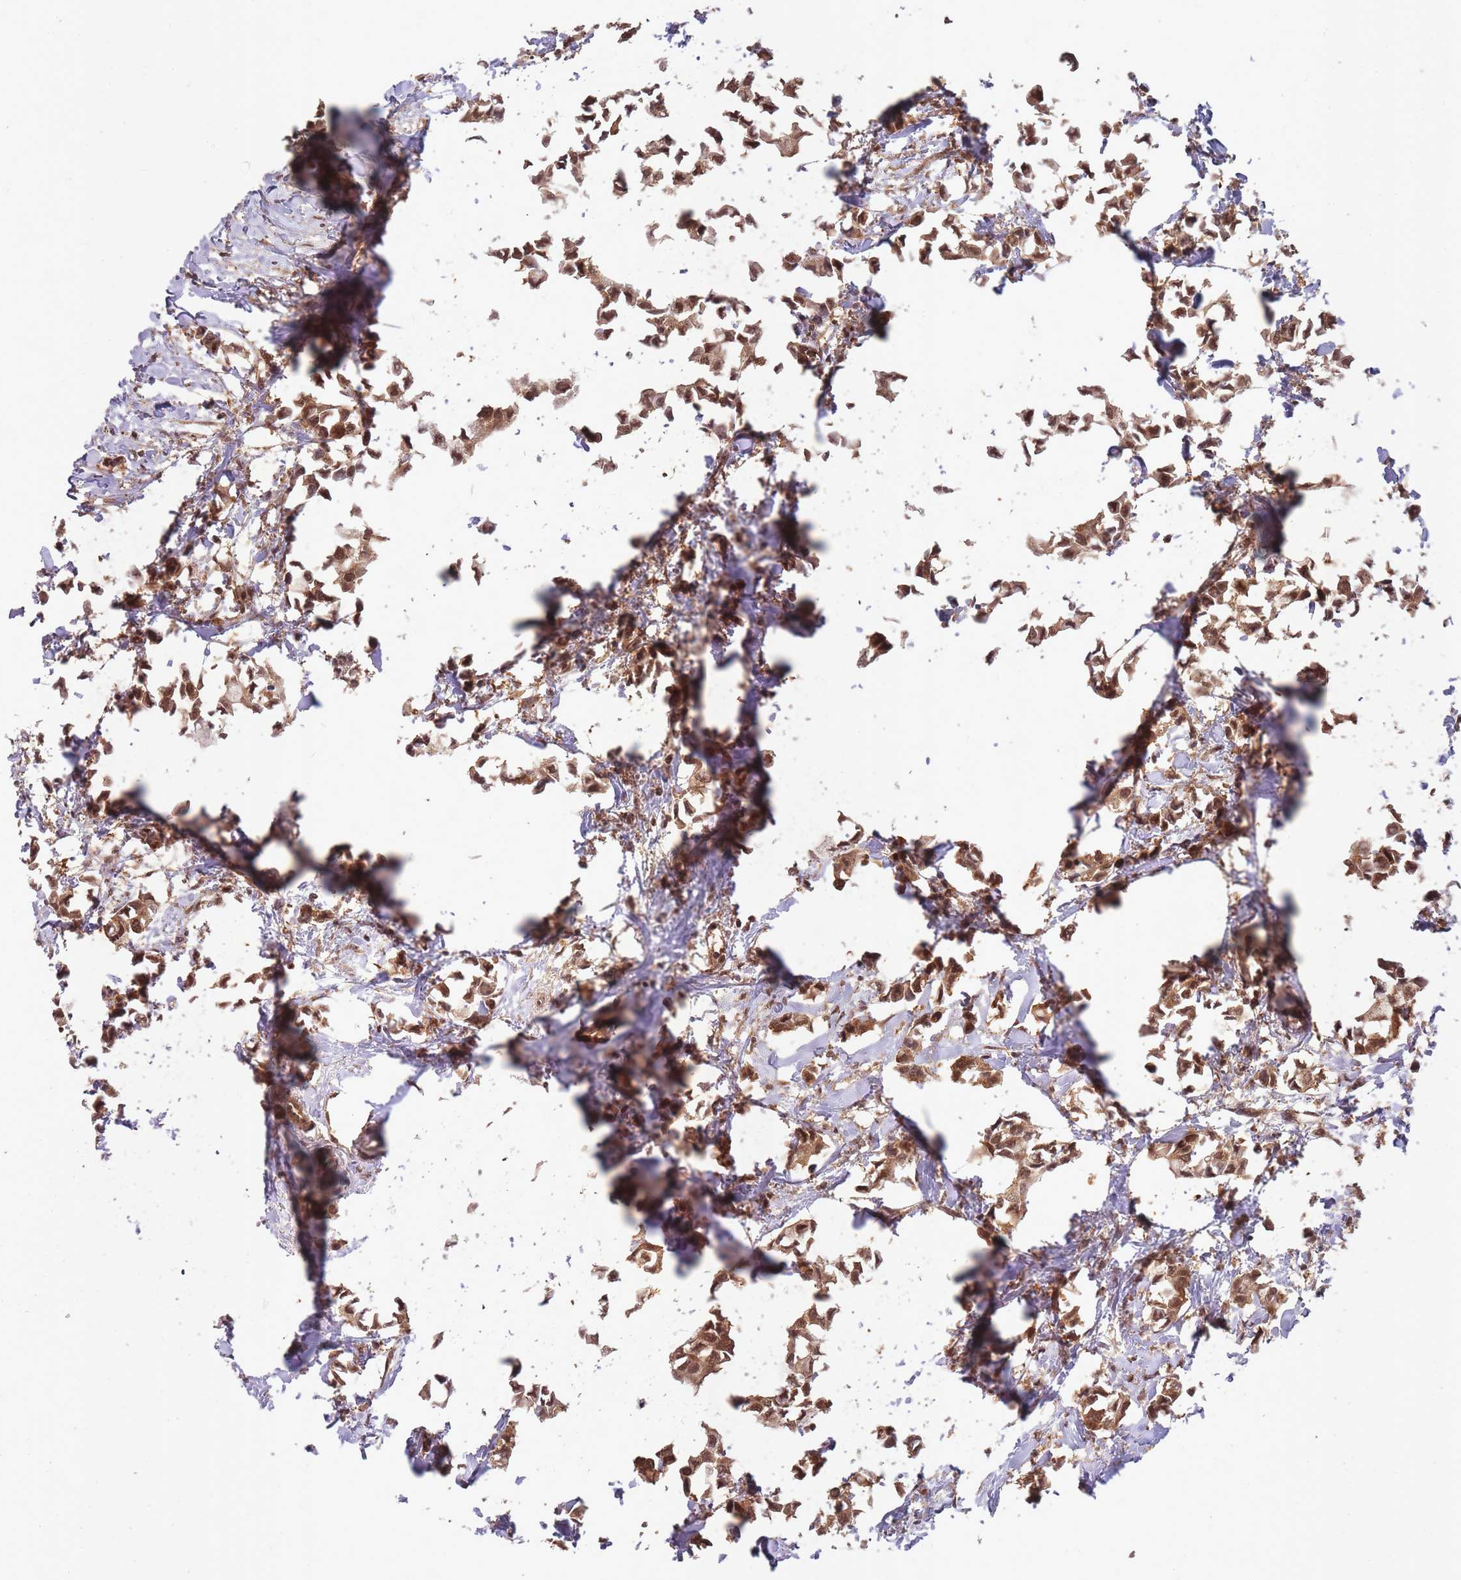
{"staining": {"intensity": "moderate", "quantity": ">75%", "location": "nuclear"}, "tissue": "breast cancer", "cell_type": "Tumor cells", "image_type": "cancer", "snomed": [{"axis": "morphology", "description": "Duct carcinoma"}, {"axis": "topography", "description": "Breast"}], "caption": "Breast cancer (infiltrating ductal carcinoma) was stained to show a protein in brown. There is medium levels of moderate nuclear staining in about >75% of tumor cells. (DAB = brown stain, brightfield microscopy at high magnification).", "gene": "PPP6R3", "patient": {"sex": "female", "age": 73}}